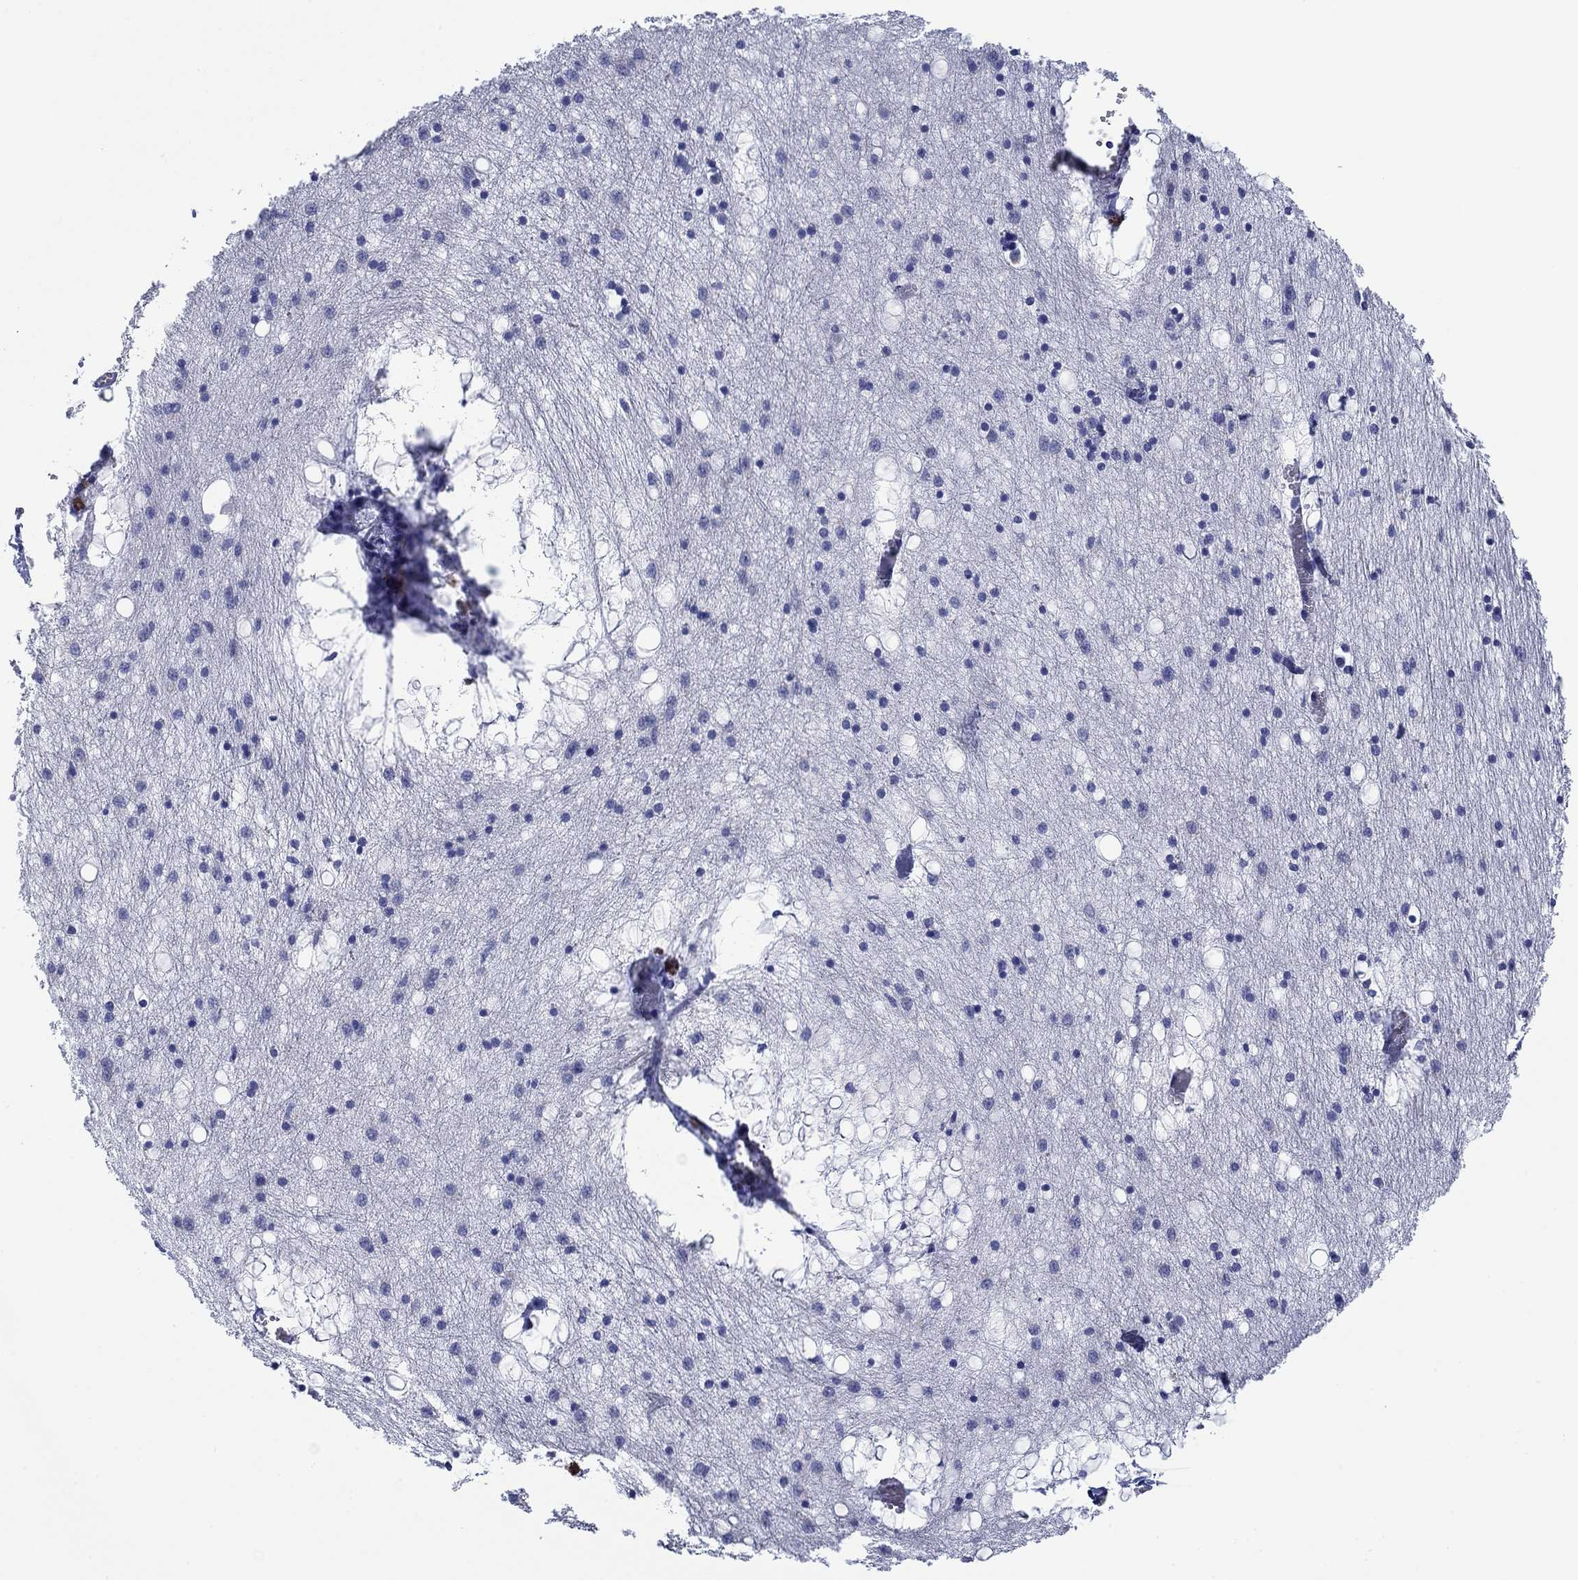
{"staining": {"intensity": "negative", "quantity": "none", "location": "none"}, "tissue": "hippocampus", "cell_type": "Glial cells", "image_type": "normal", "snomed": [{"axis": "morphology", "description": "Normal tissue, NOS"}, {"axis": "topography", "description": "Lateral ventricle wall"}, {"axis": "topography", "description": "Hippocampus"}], "caption": "This micrograph is of benign hippocampus stained with IHC to label a protein in brown with the nuclei are counter-stained blue. There is no positivity in glial cells.", "gene": "SVEP1", "patient": {"sex": "female", "age": 63}}